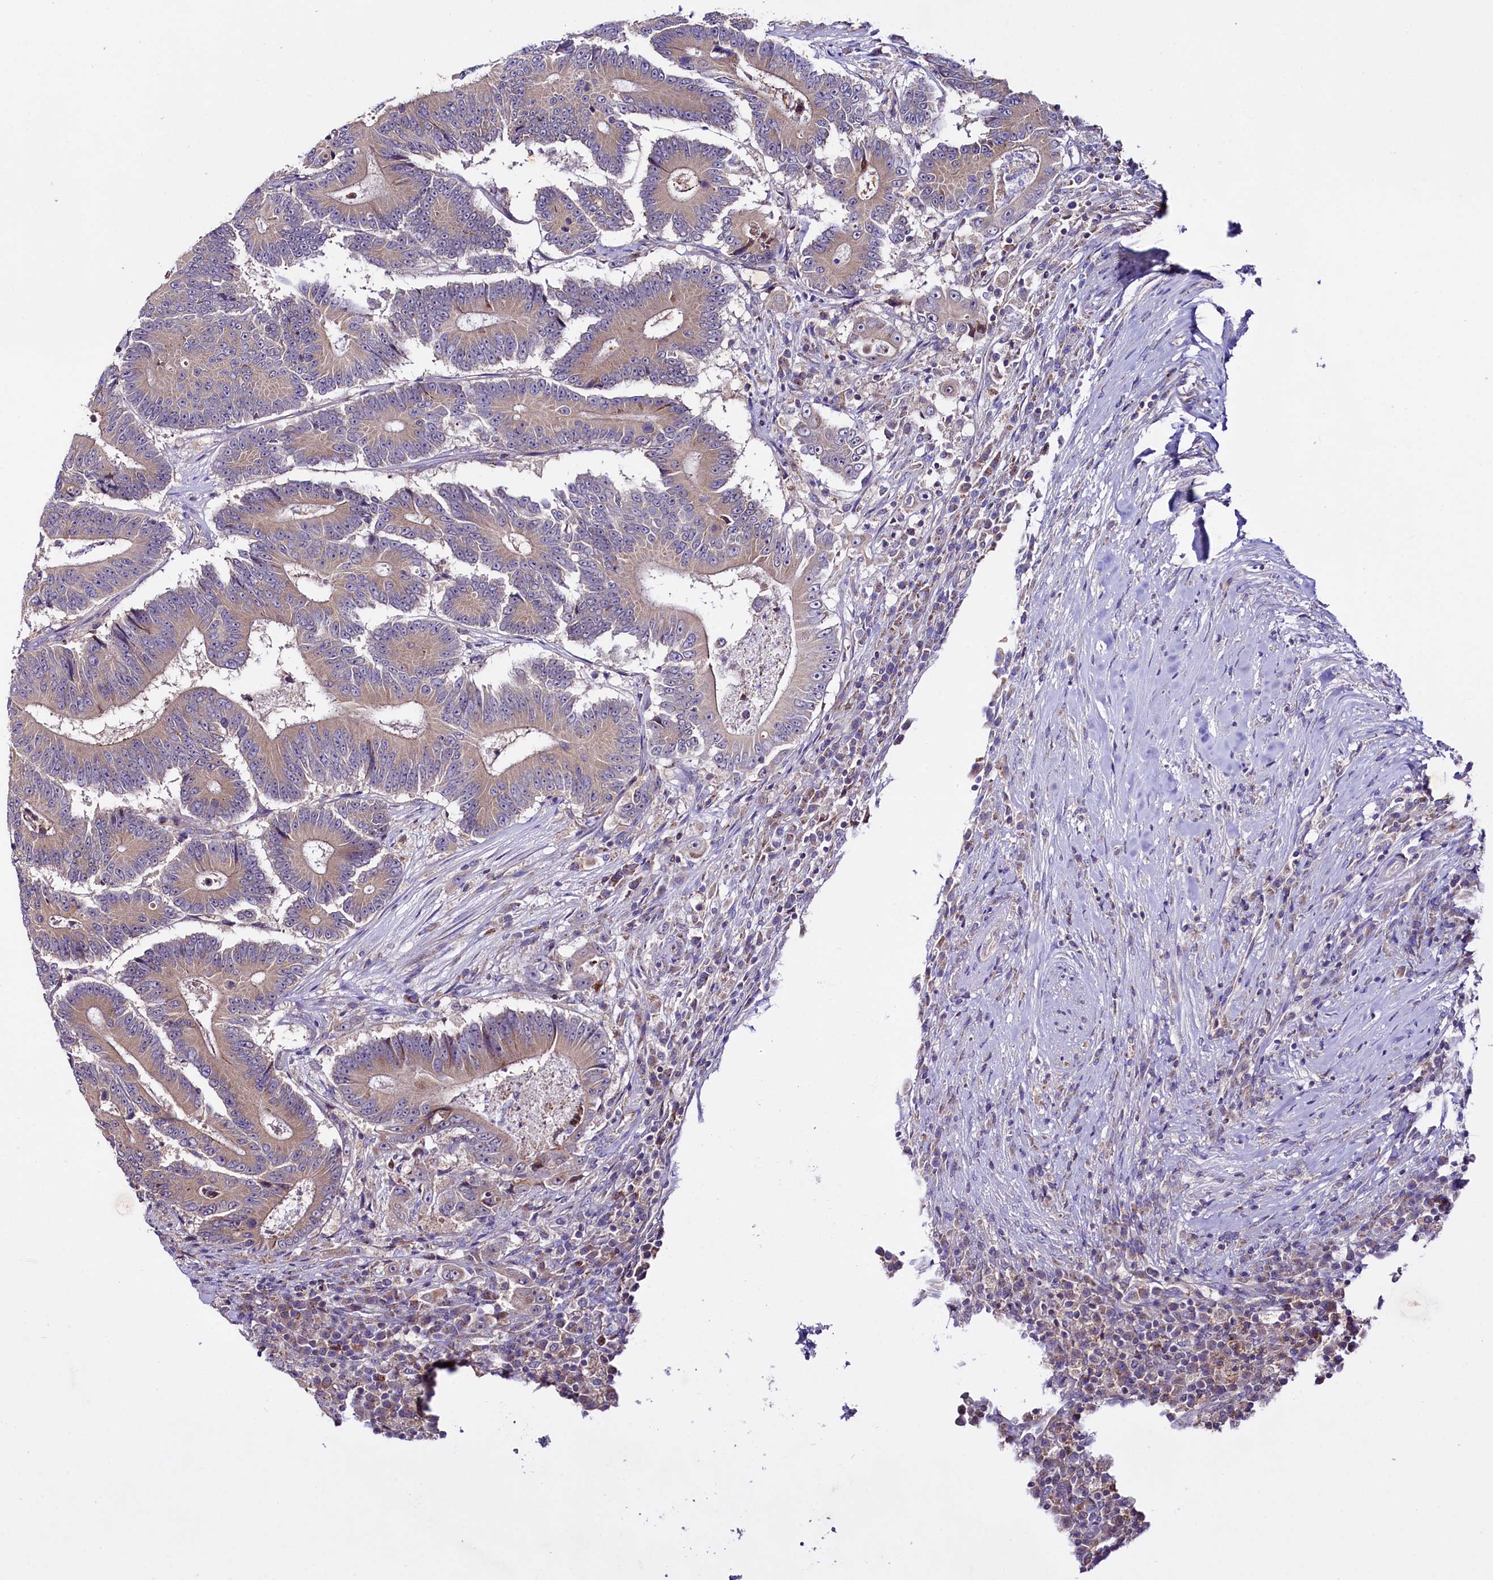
{"staining": {"intensity": "weak", "quantity": ">75%", "location": "cytoplasmic/membranous"}, "tissue": "colorectal cancer", "cell_type": "Tumor cells", "image_type": "cancer", "snomed": [{"axis": "morphology", "description": "Adenocarcinoma, NOS"}, {"axis": "topography", "description": "Colon"}], "caption": "Immunohistochemistry (IHC) (DAB (3,3'-diaminobenzidine)) staining of human colorectal cancer (adenocarcinoma) demonstrates weak cytoplasmic/membranous protein expression in about >75% of tumor cells. The protein of interest is stained brown, and the nuclei are stained in blue (DAB (3,3'-diaminobenzidine) IHC with brightfield microscopy, high magnification).", "gene": "CEP295", "patient": {"sex": "male", "age": 83}}